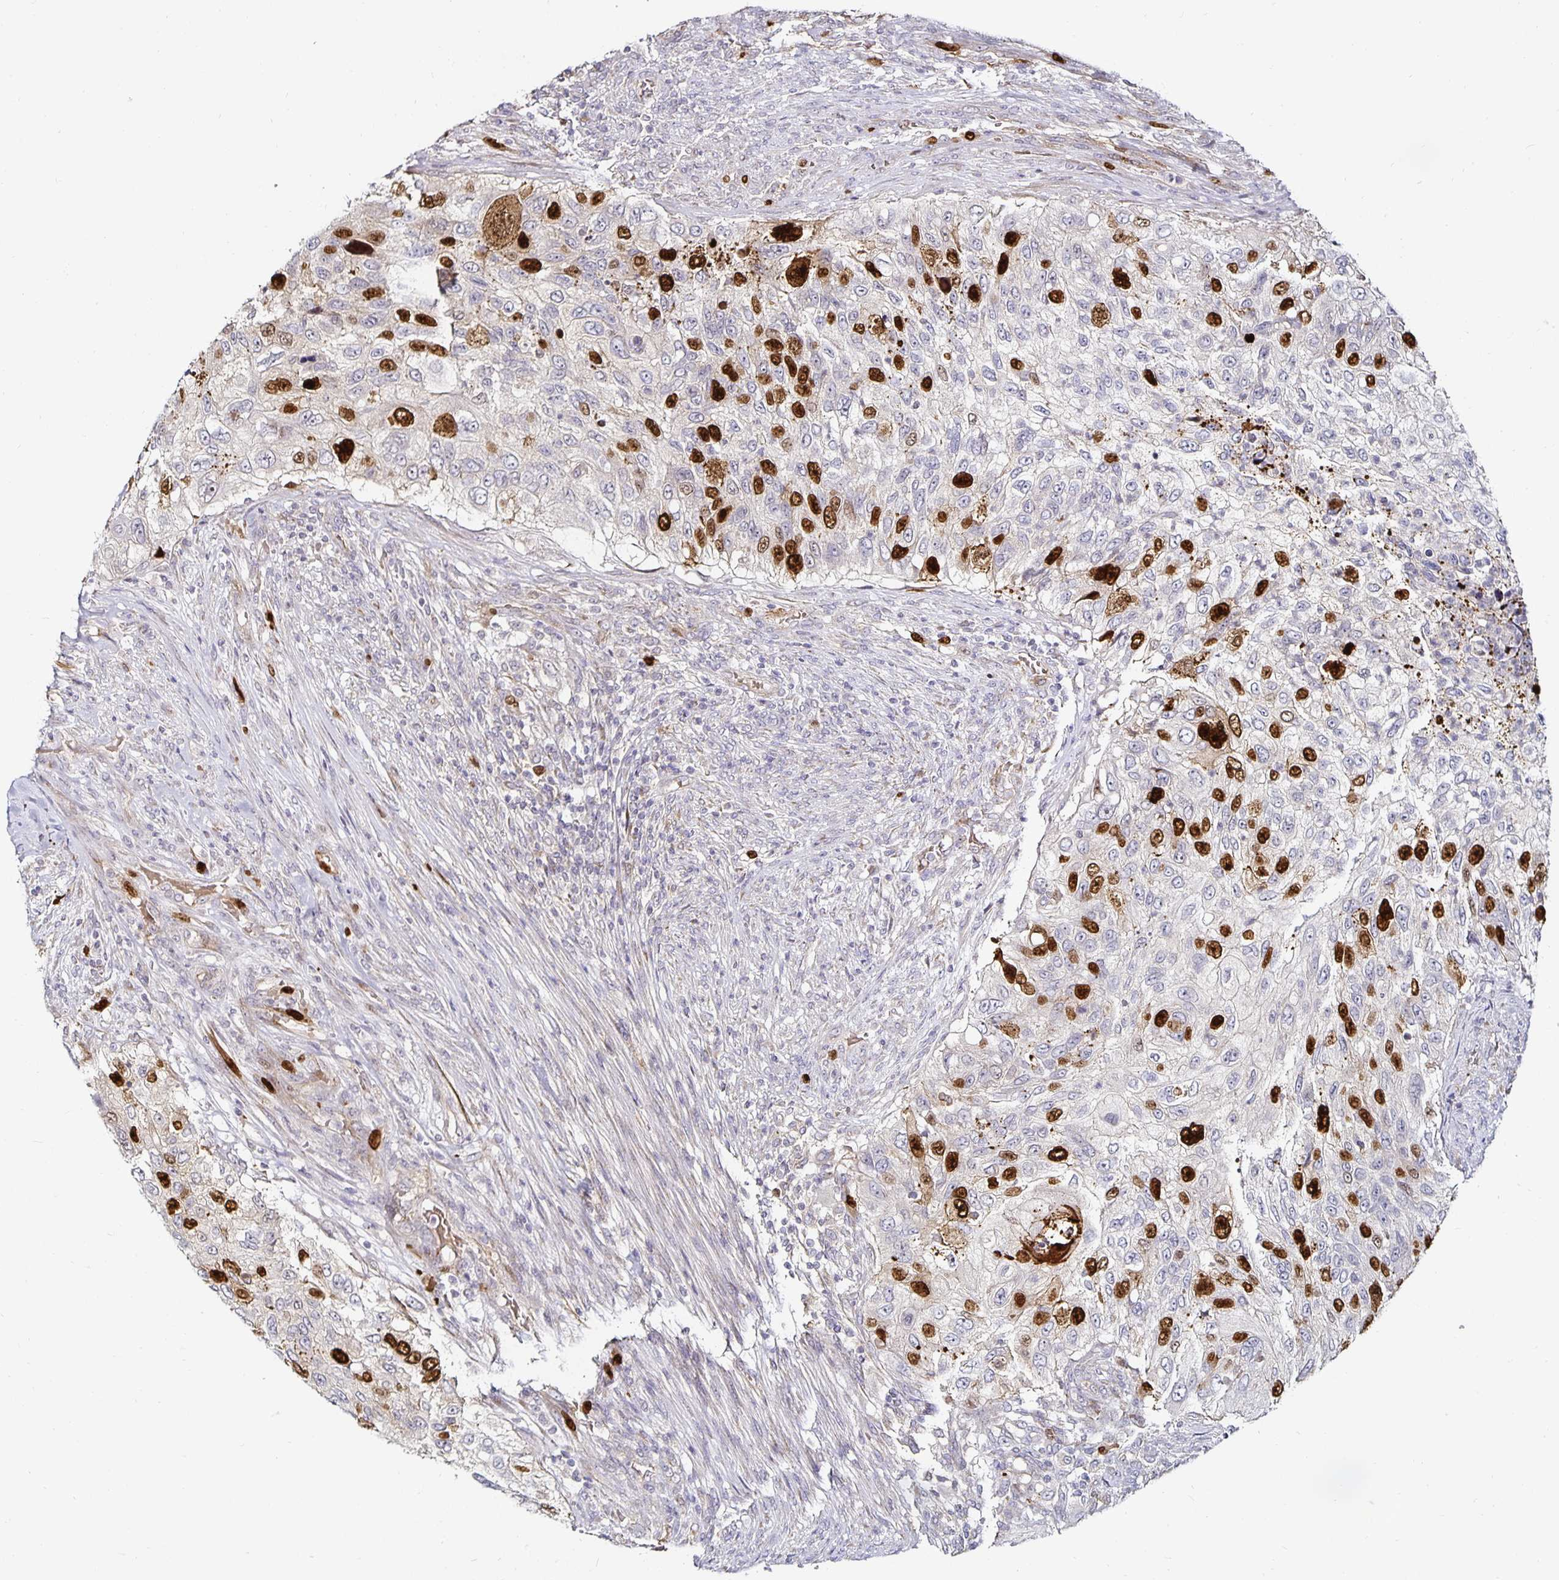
{"staining": {"intensity": "strong", "quantity": "25%-75%", "location": "nuclear"}, "tissue": "urothelial cancer", "cell_type": "Tumor cells", "image_type": "cancer", "snomed": [{"axis": "morphology", "description": "Urothelial carcinoma, High grade"}, {"axis": "topography", "description": "Urinary bladder"}], "caption": "About 25%-75% of tumor cells in human urothelial carcinoma (high-grade) reveal strong nuclear protein expression as visualized by brown immunohistochemical staining.", "gene": "ANLN", "patient": {"sex": "female", "age": 60}}